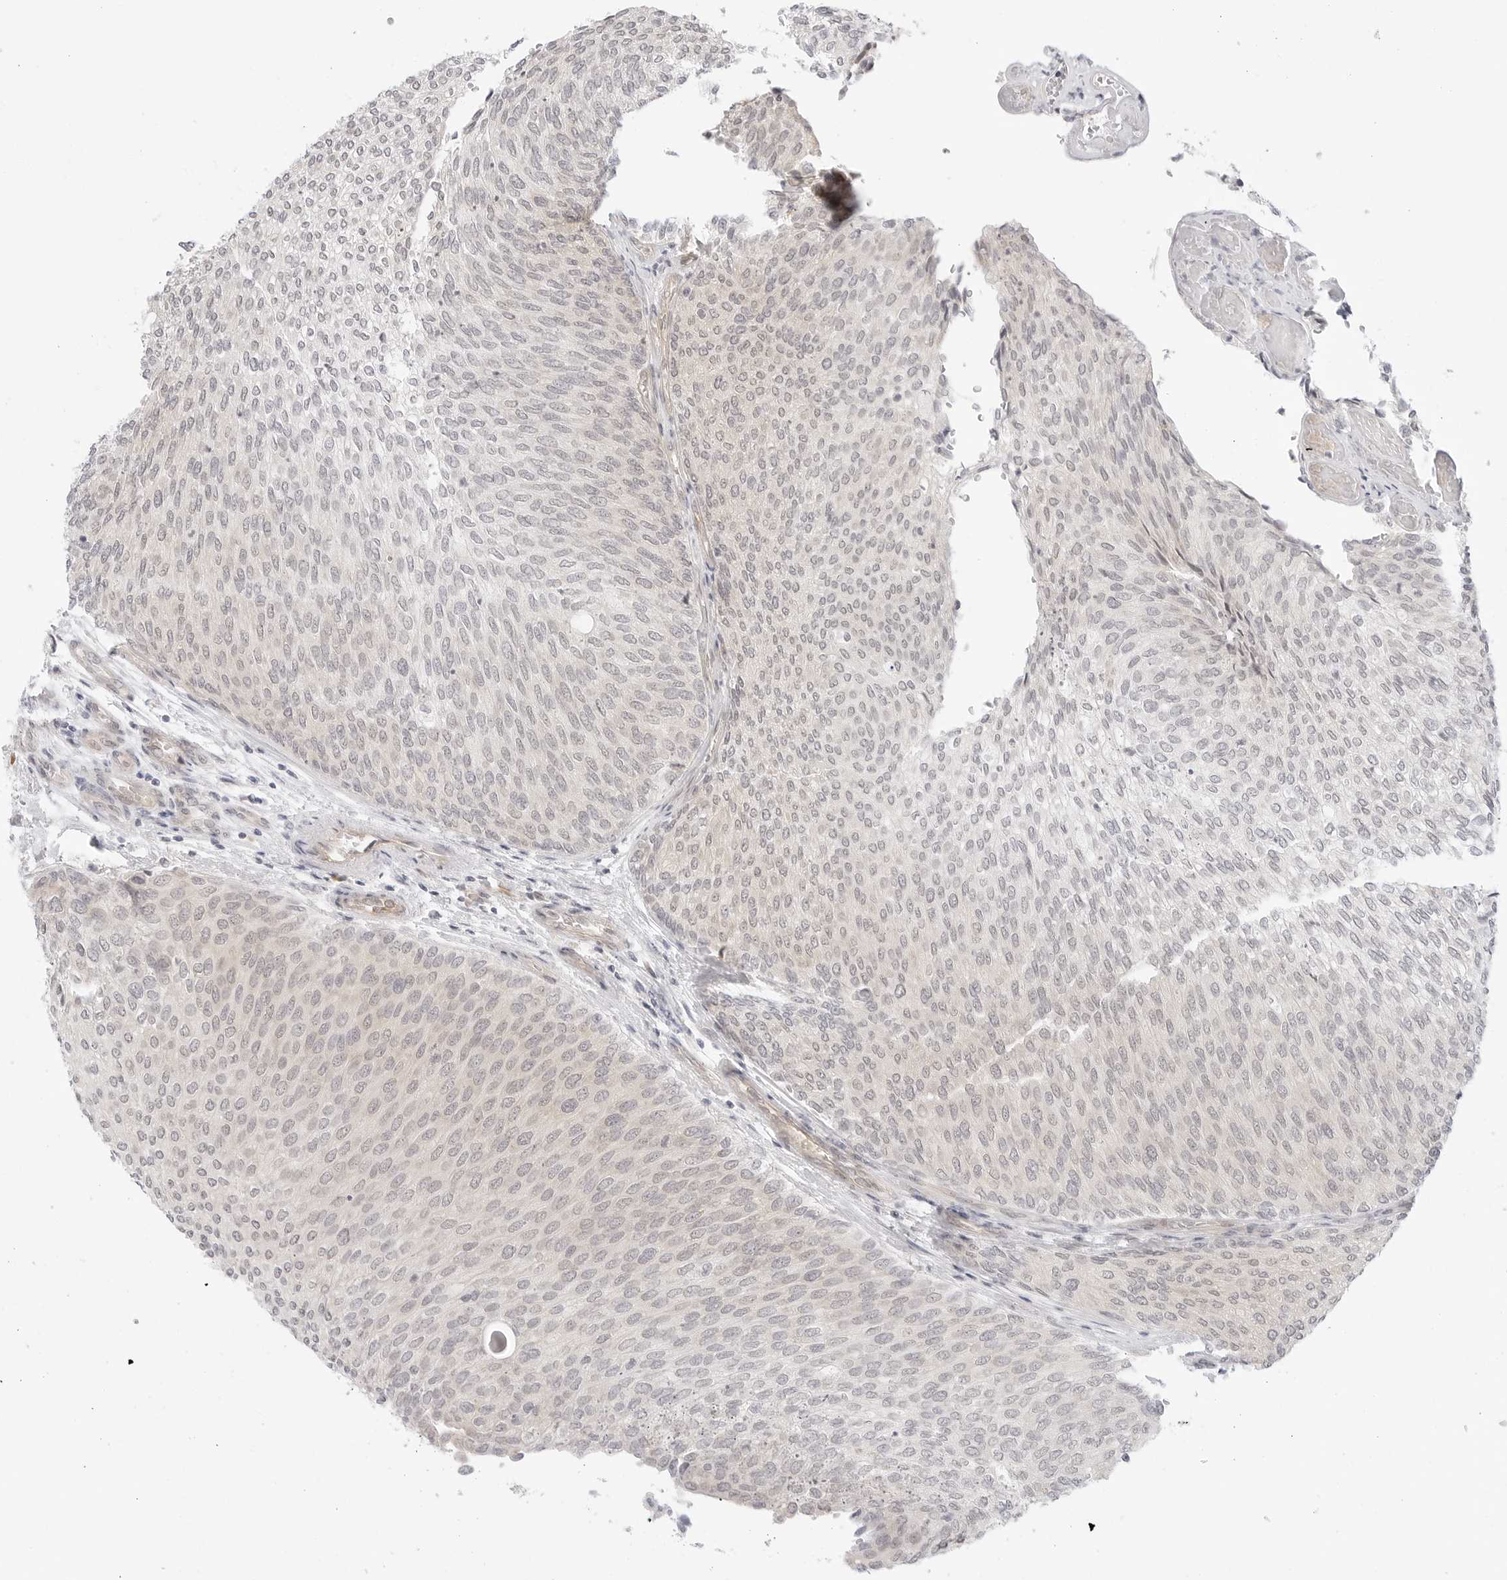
{"staining": {"intensity": "negative", "quantity": "none", "location": "none"}, "tissue": "urothelial cancer", "cell_type": "Tumor cells", "image_type": "cancer", "snomed": [{"axis": "morphology", "description": "Urothelial carcinoma, Low grade"}, {"axis": "topography", "description": "Urinary bladder"}], "caption": "Human urothelial cancer stained for a protein using immunohistochemistry (IHC) demonstrates no positivity in tumor cells.", "gene": "TCP1", "patient": {"sex": "female", "age": 79}}